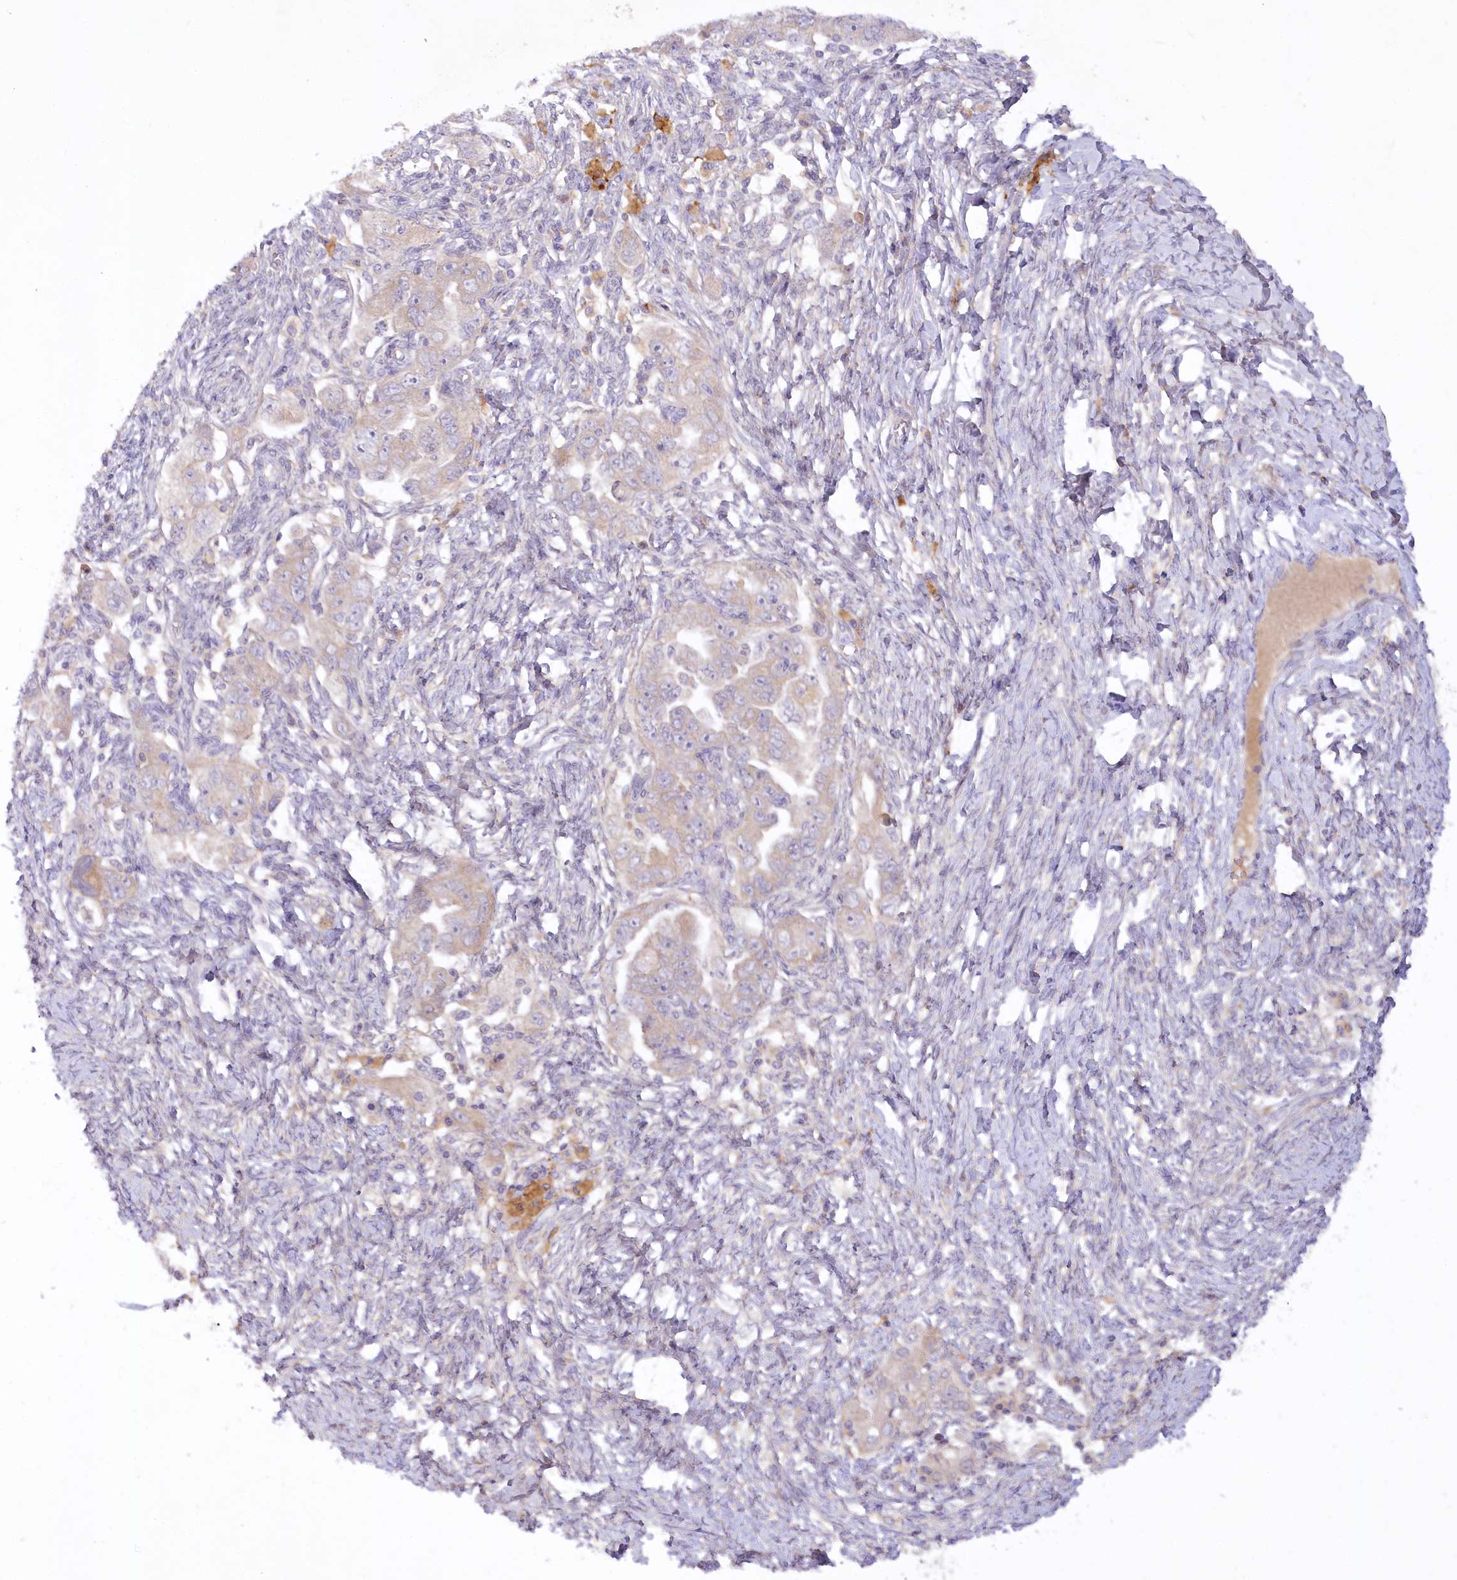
{"staining": {"intensity": "weak", "quantity": ">75%", "location": "cytoplasmic/membranous"}, "tissue": "ovarian cancer", "cell_type": "Tumor cells", "image_type": "cancer", "snomed": [{"axis": "morphology", "description": "Carcinoma, NOS"}, {"axis": "morphology", "description": "Cystadenocarcinoma, serous, NOS"}, {"axis": "topography", "description": "Ovary"}], "caption": "This histopathology image exhibits immunohistochemistry (IHC) staining of human ovarian serous cystadenocarcinoma, with low weak cytoplasmic/membranous staining in approximately >75% of tumor cells.", "gene": "EFHC2", "patient": {"sex": "female", "age": 69}}